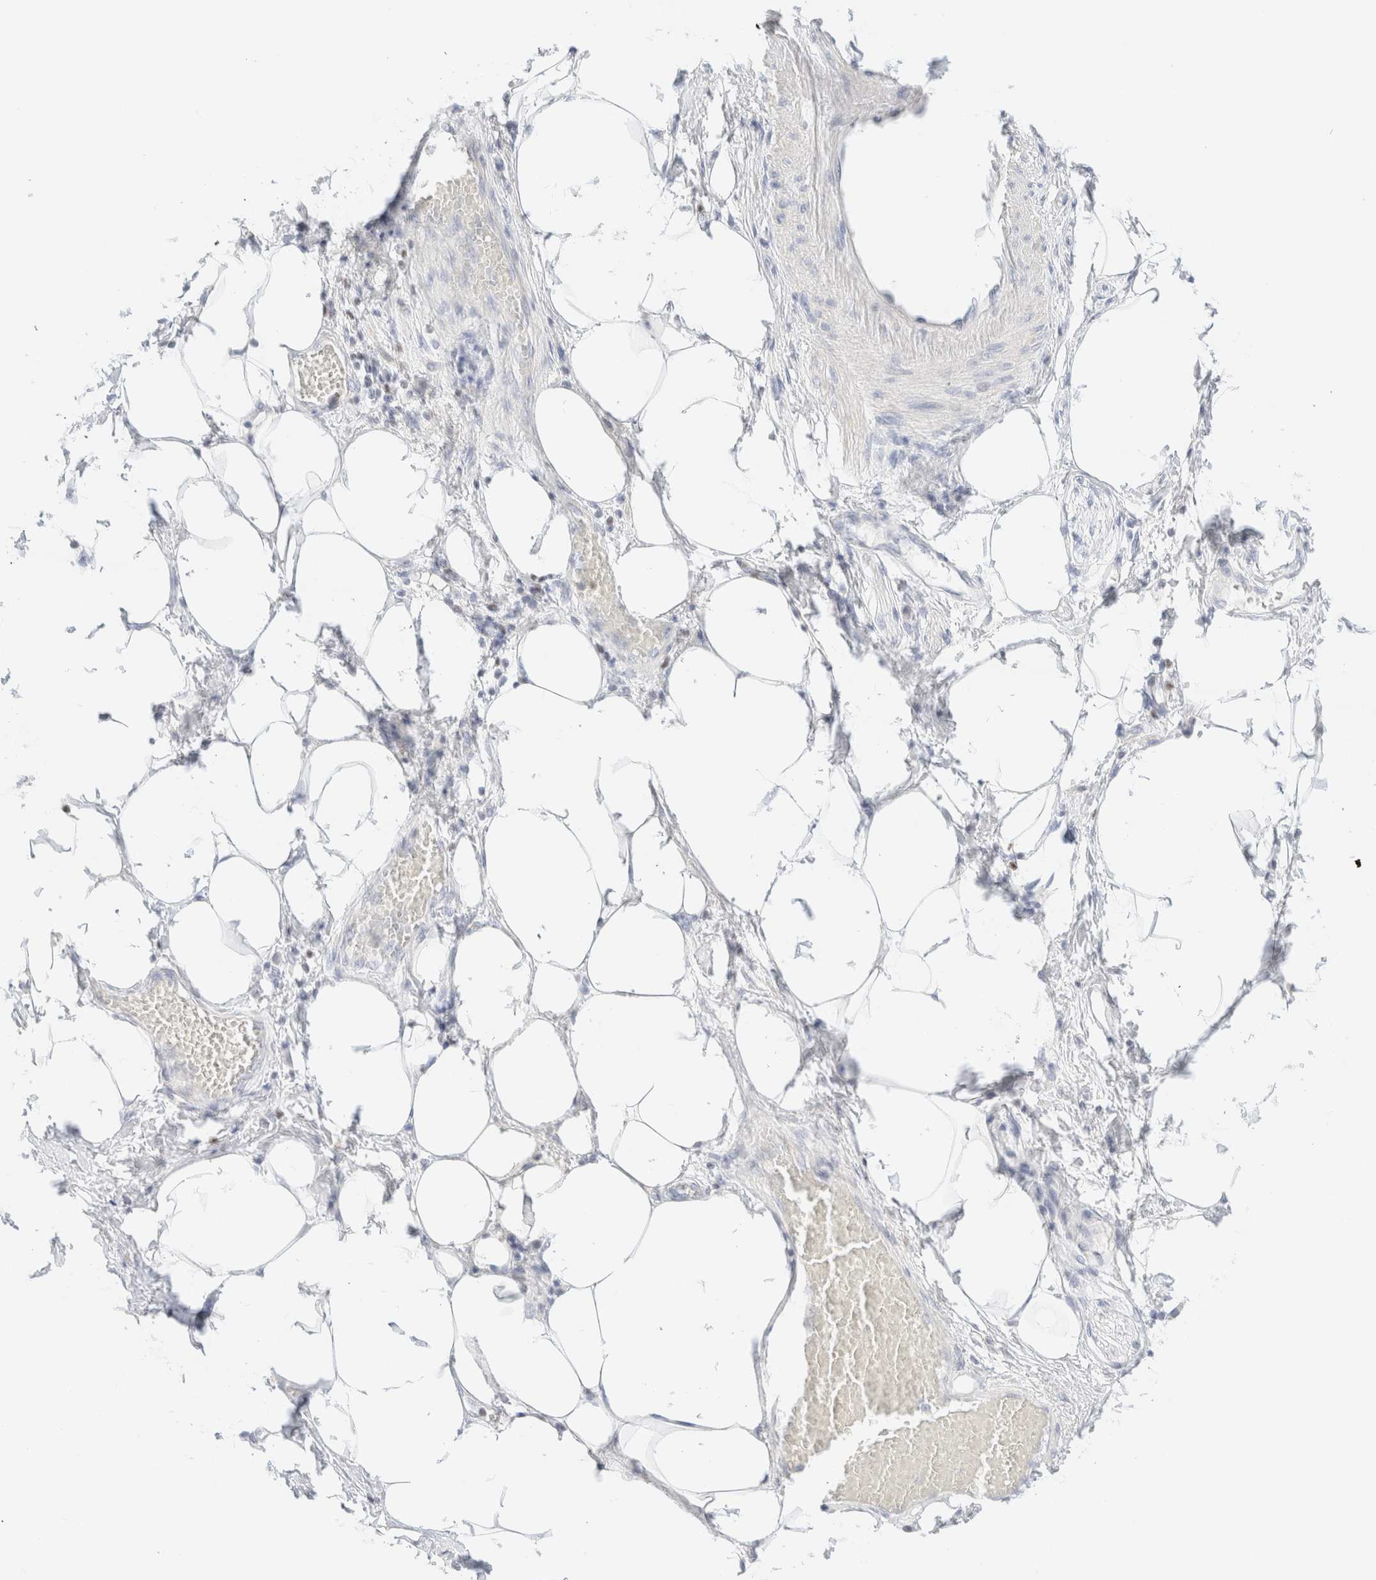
{"staining": {"intensity": "negative", "quantity": "none", "location": "none"}, "tissue": "pancreatic cancer", "cell_type": "Tumor cells", "image_type": "cancer", "snomed": [{"axis": "morphology", "description": "Normal tissue, NOS"}, {"axis": "morphology", "description": "Adenocarcinoma, NOS"}, {"axis": "topography", "description": "Pancreas"}, {"axis": "topography", "description": "Duodenum"}], "caption": "IHC photomicrograph of neoplastic tissue: human adenocarcinoma (pancreatic) stained with DAB (3,3'-diaminobenzidine) reveals no significant protein staining in tumor cells. (DAB immunohistochemistry (IHC) with hematoxylin counter stain).", "gene": "IKZF3", "patient": {"sex": "female", "age": 60}}